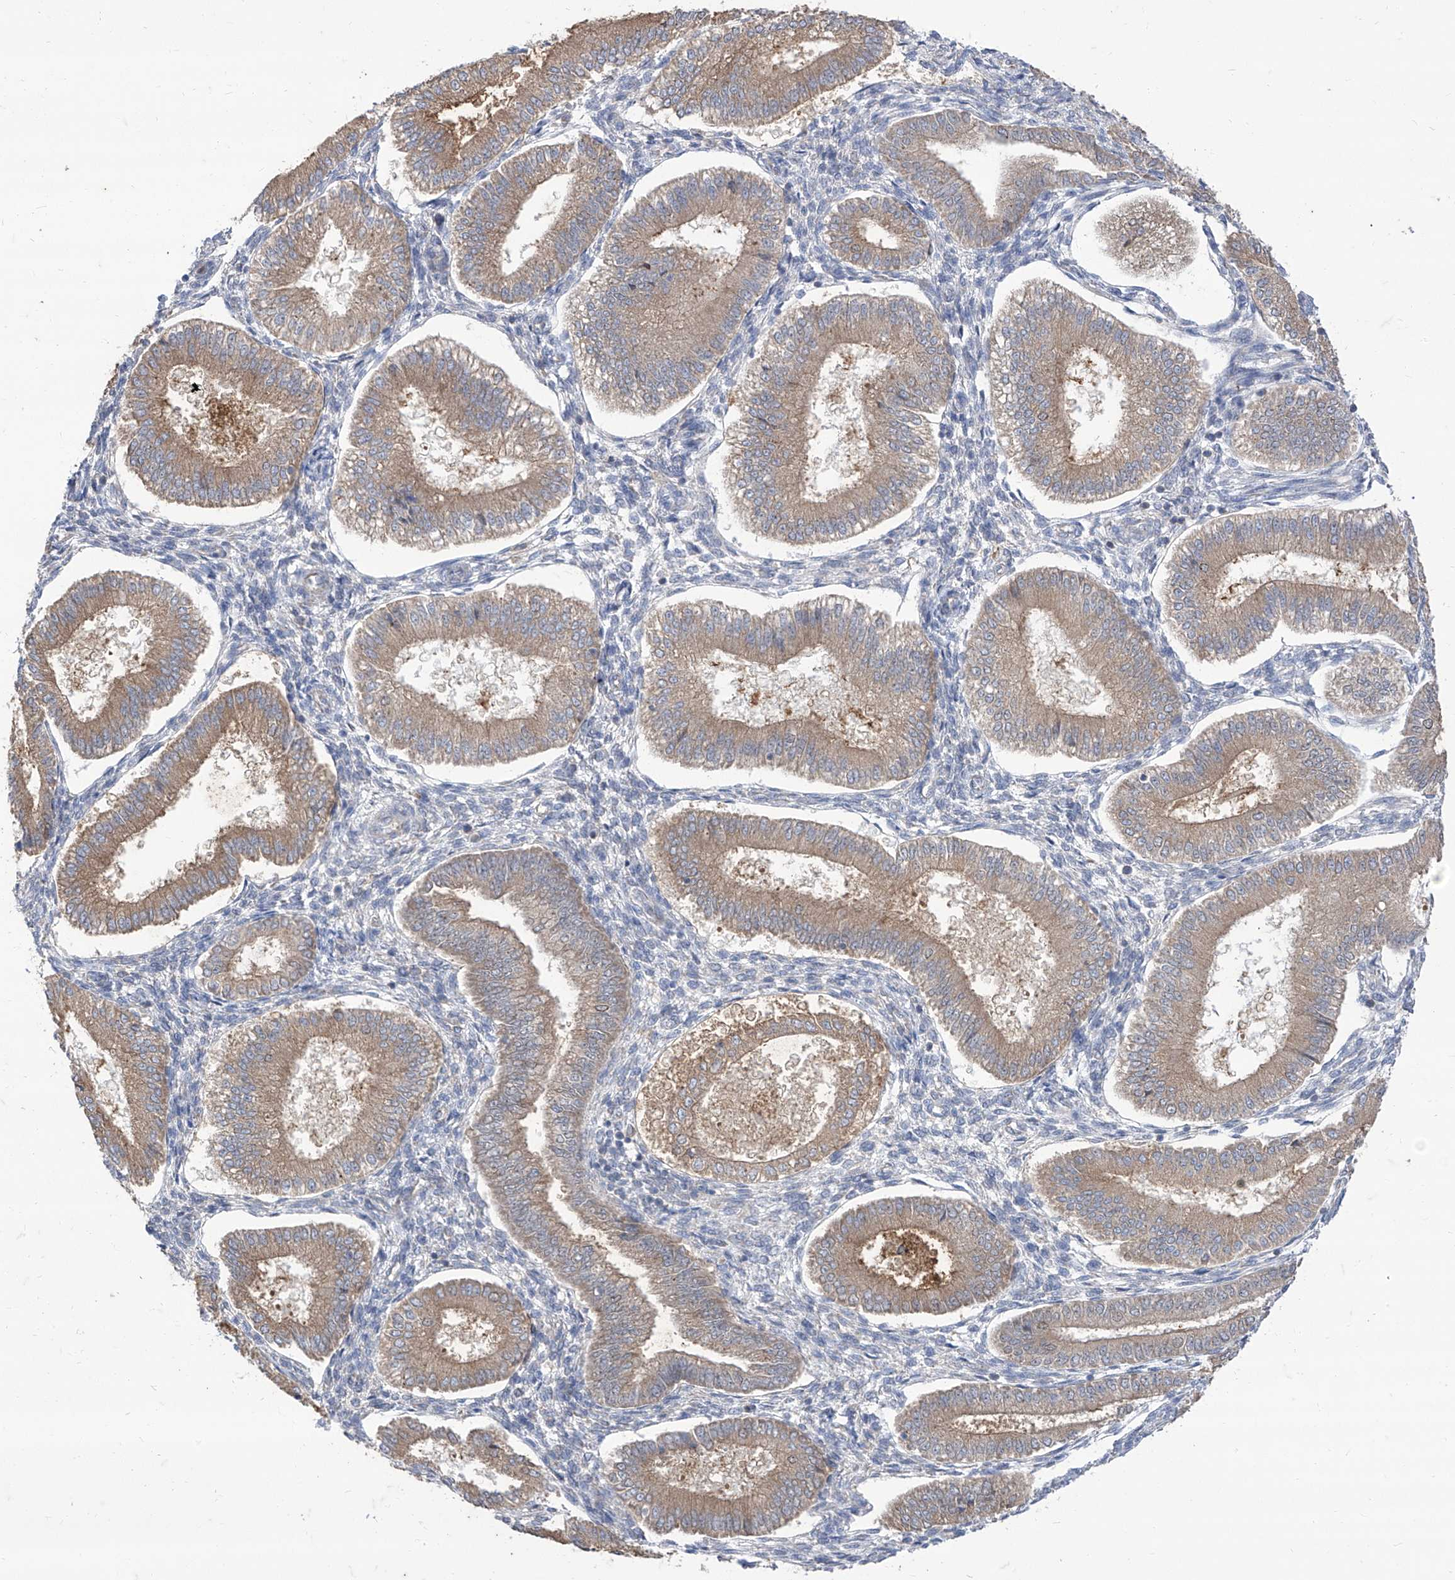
{"staining": {"intensity": "negative", "quantity": "none", "location": "none"}, "tissue": "endometrium", "cell_type": "Cells in endometrial stroma", "image_type": "normal", "snomed": [{"axis": "morphology", "description": "Normal tissue, NOS"}, {"axis": "topography", "description": "Endometrium"}], "caption": "This is an immunohistochemistry histopathology image of unremarkable human endometrium. There is no expression in cells in endometrial stroma.", "gene": "BROX", "patient": {"sex": "female", "age": 39}}